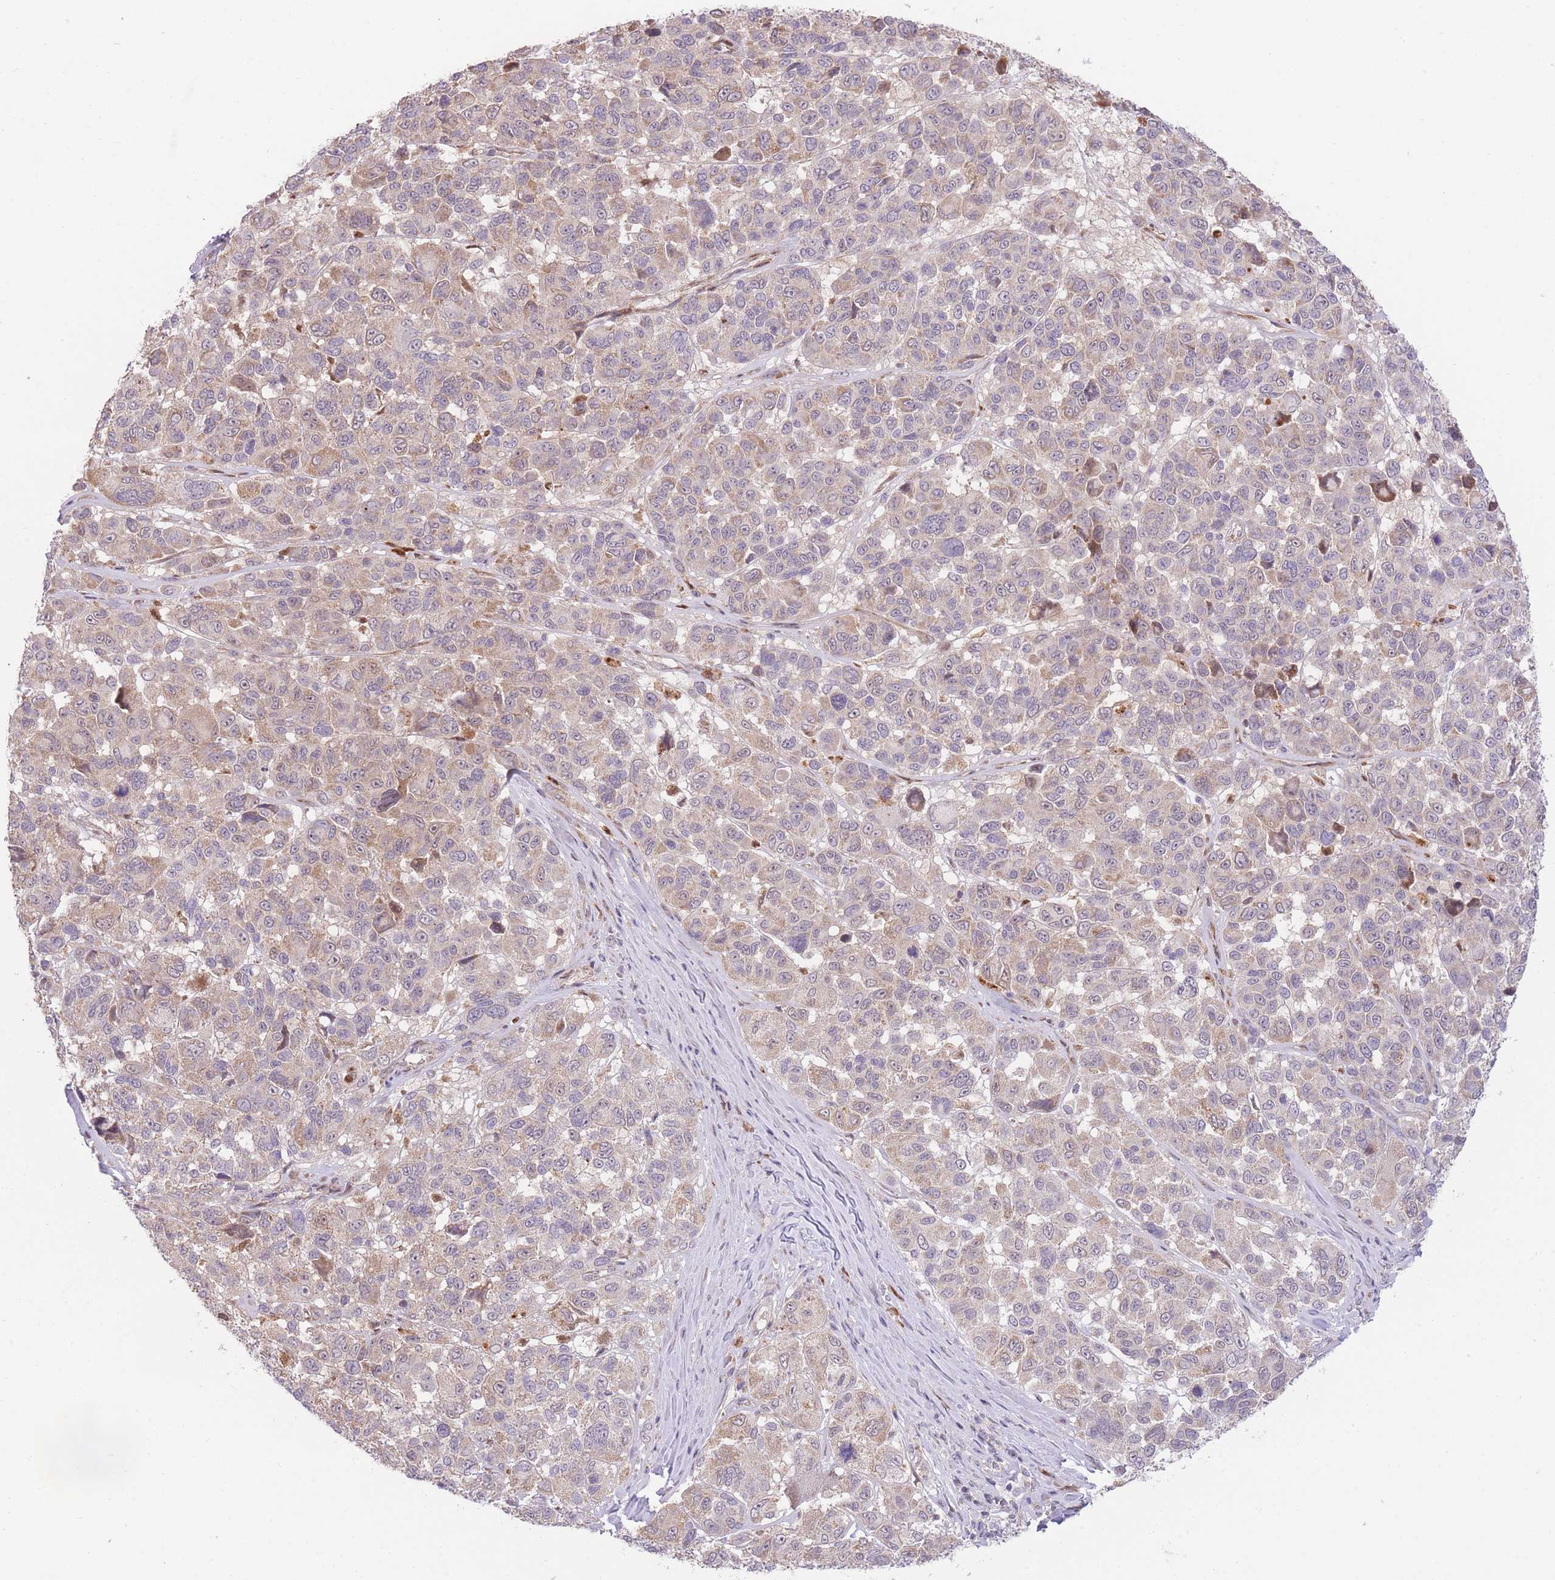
{"staining": {"intensity": "moderate", "quantity": "<25%", "location": "cytoplasmic/membranous"}, "tissue": "melanoma", "cell_type": "Tumor cells", "image_type": "cancer", "snomed": [{"axis": "morphology", "description": "Malignant melanoma, NOS"}, {"axis": "topography", "description": "Skin"}], "caption": "Moderate cytoplasmic/membranous expression for a protein is appreciated in about <25% of tumor cells of melanoma using immunohistochemistry (IHC).", "gene": "BOLA2B", "patient": {"sex": "female", "age": 66}}